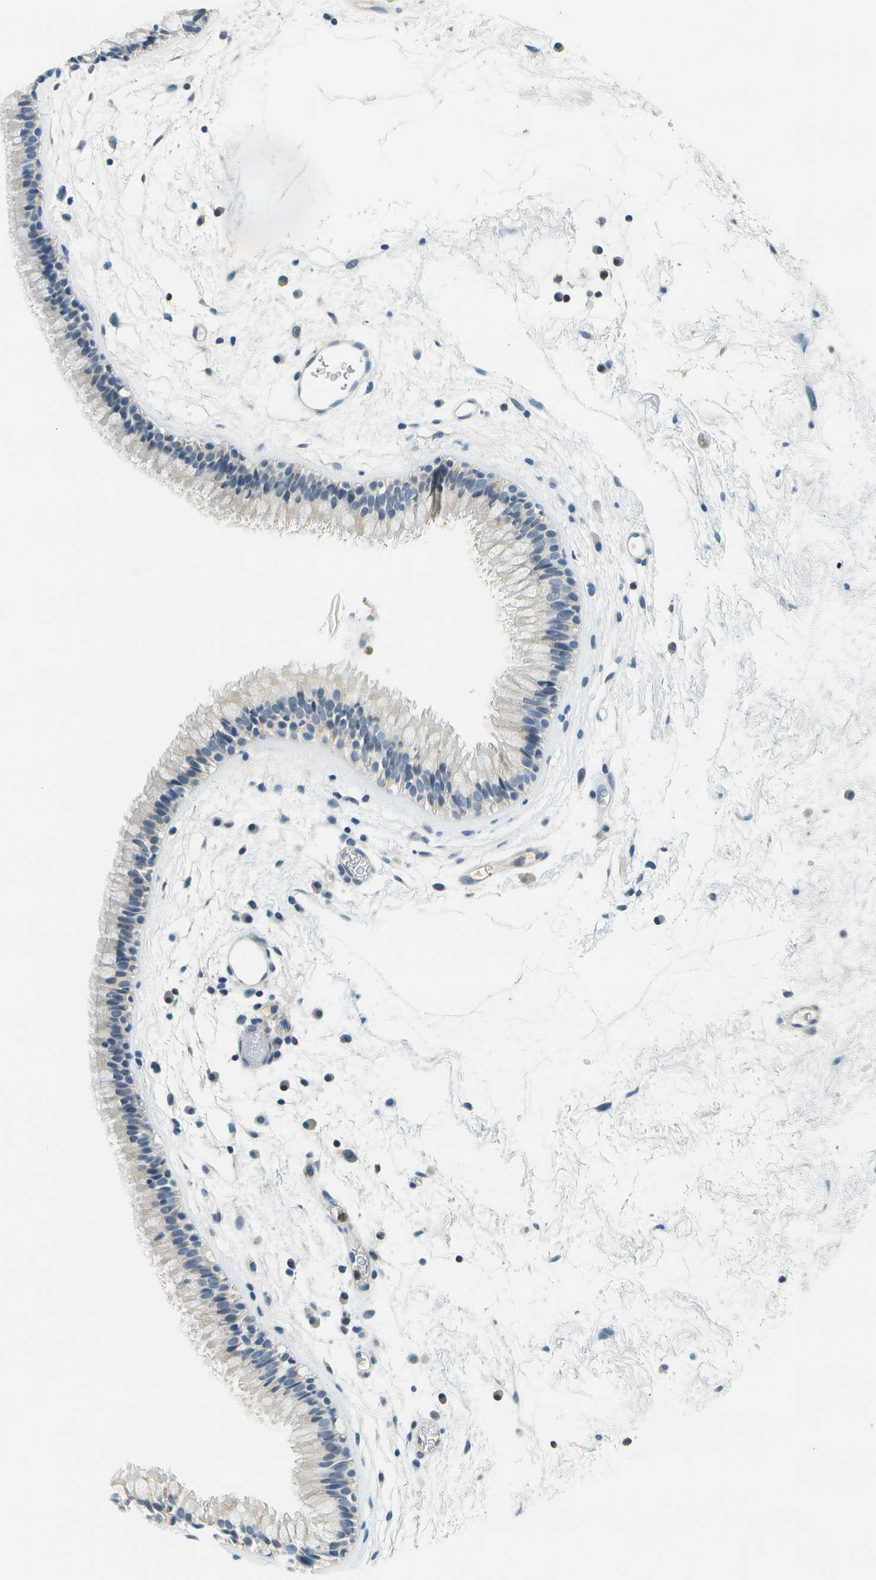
{"staining": {"intensity": "weak", "quantity": "<25%", "location": "cytoplasmic/membranous"}, "tissue": "nasopharynx", "cell_type": "Respiratory epithelial cells", "image_type": "normal", "snomed": [{"axis": "morphology", "description": "Normal tissue, NOS"}, {"axis": "morphology", "description": "Inflammation, NOS"}, {"axis": "topography", "description": "Nasopharynx"}], "caption": "Immunohistochemistry of unremarkable human nasopharynx displays no positivity in respiratory epithelial cells. The staining was performed using DAB (3,3'-diaminobenzidine) to visualize the protein expression in brown, while the nuclei were stained in blue with hematoxylin (Magnification: 20x).", "gene": "RASGRP2", "patient": {"sex": "male", "age": 48}}